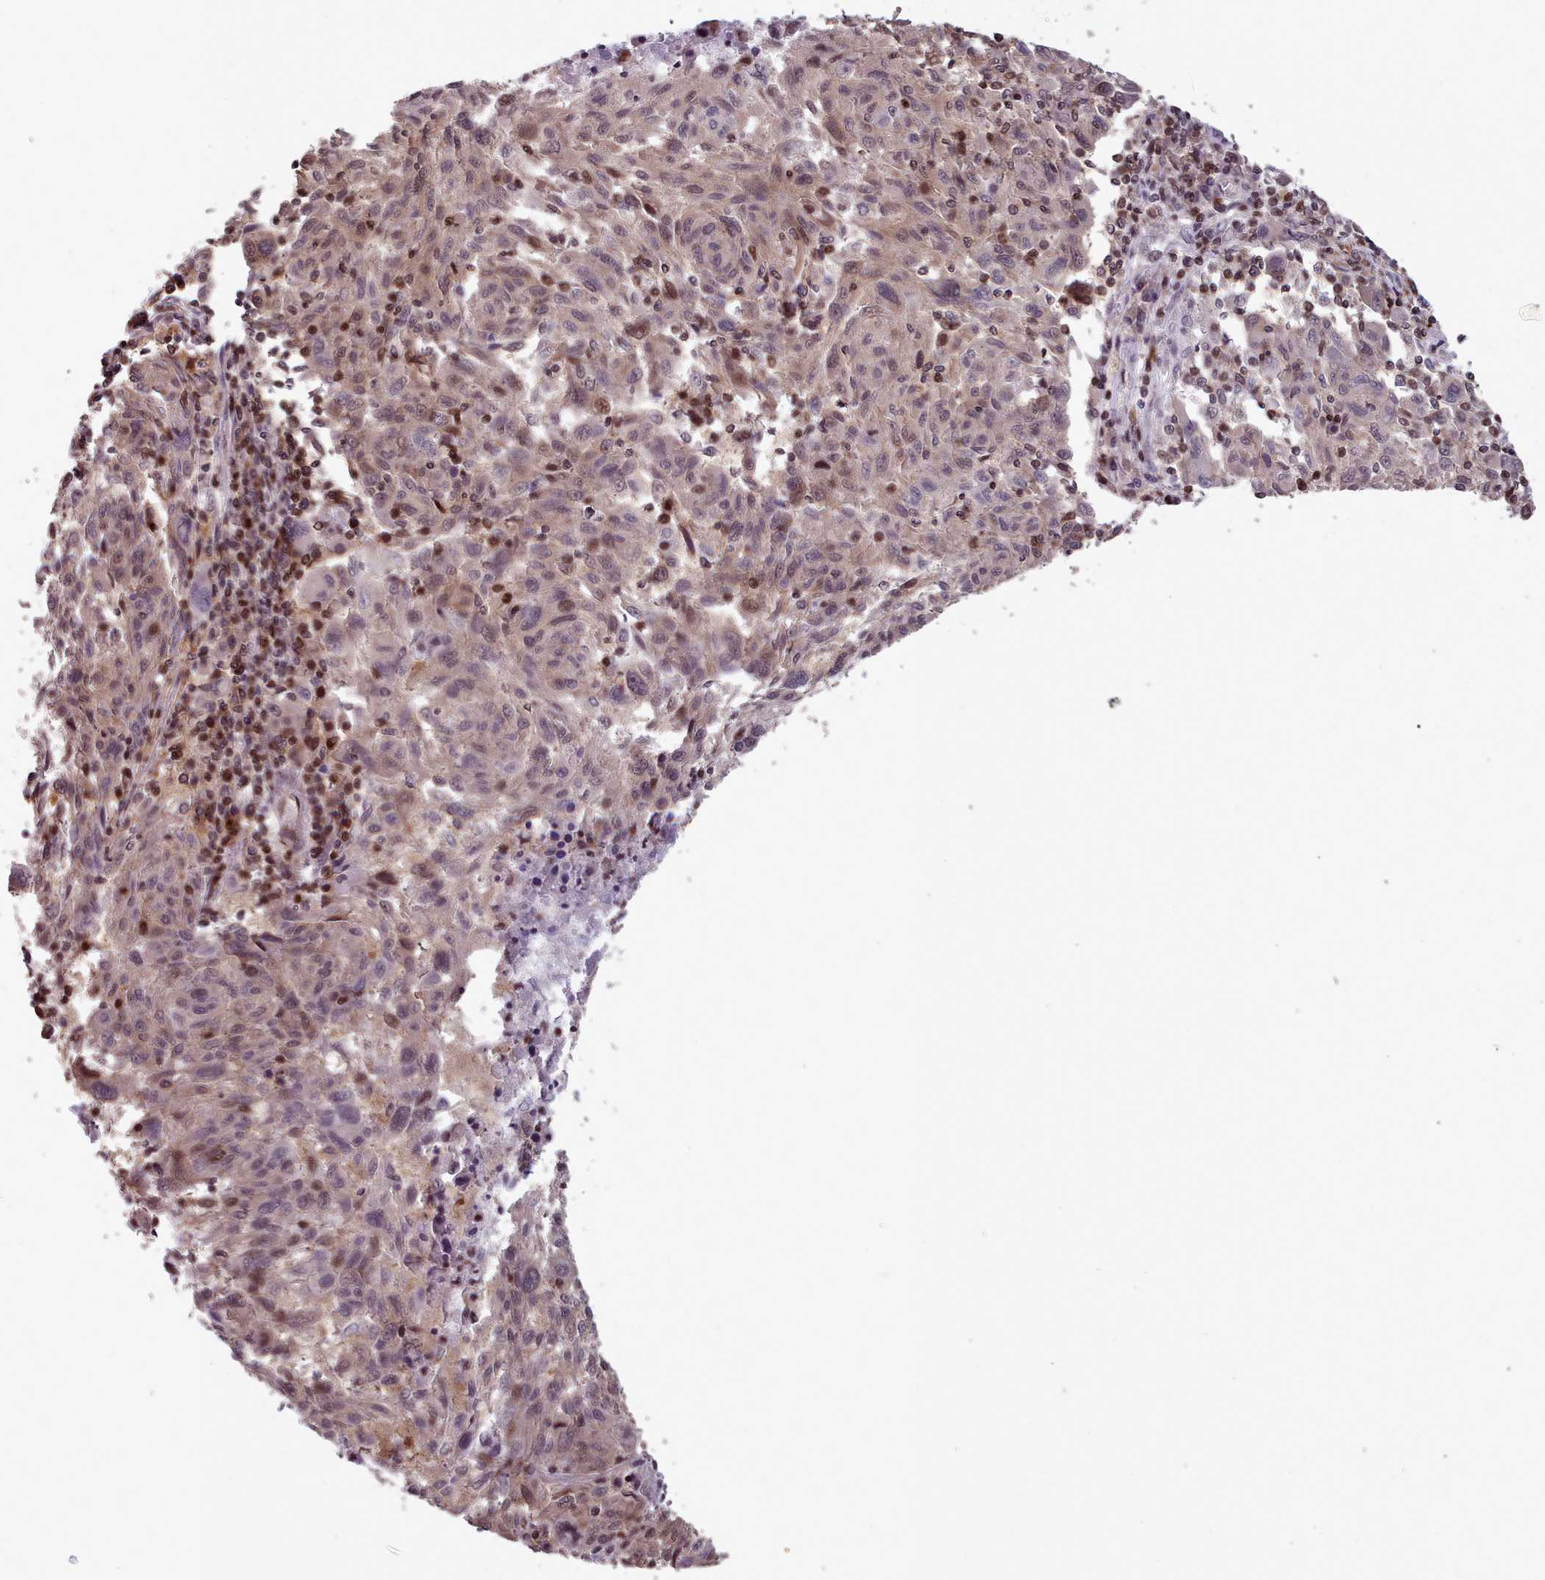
{"staining": {"intensity": "weak", "quantity": "25%-75%", "location": "nuclear"}, "tissue": "melanoma", "cell_type": "Tumor cells", "image_type": "cancer", "snomed": [{"axis": "morphology", "description": "Malignant melanoma, NOS"}, {"axis": "topography", "description": "Skin"}], "caption": "Protein expression analysis of human malignant melanoma reveals weak nuclear expression in about 25%-75% of tumor cells. (DAB (3,3'-diaminobenzidine) IHC with brightfield microscopy, high magnification).", "gene": "ENSA", "patient": {"sex": "male", "age": 53}}